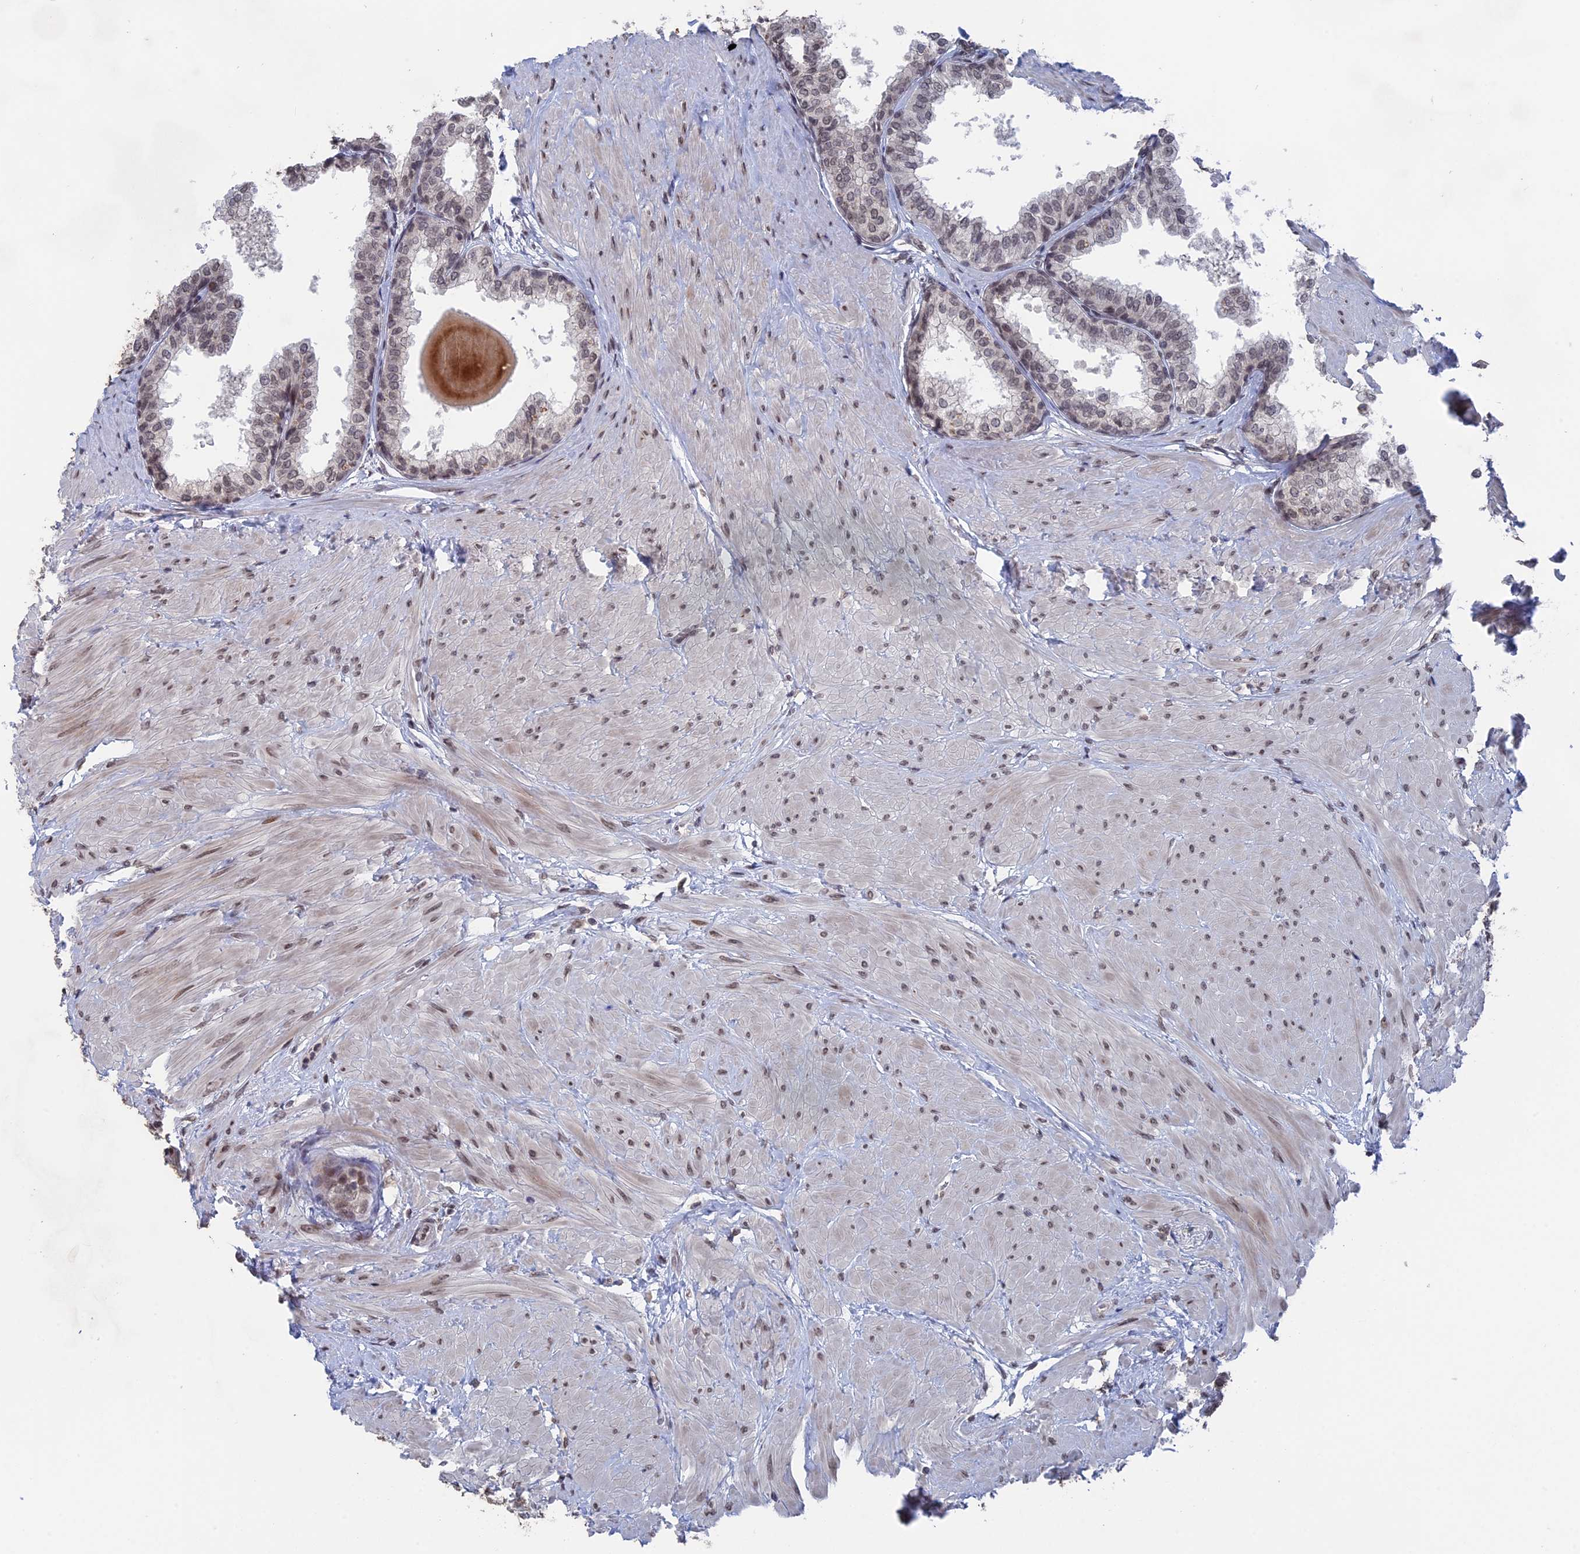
{"staining": {"intensity": "weak", "quantity": "<25%", "location": "nuclear"}, "tissue": "prostate", "cell_type": "Glandular cells", "image_type": "normal", "snomed": [{"axis": "morphology", "description": "Normal tissue, NOS"}, {"axis": "topography", "description": "Prostate"}], "caption": "Protein analysis of benign prostate displays no significant staining in glandular cells.", "gene": "NR2C2AP", "patient": {"sex": "male", "age": 48}}